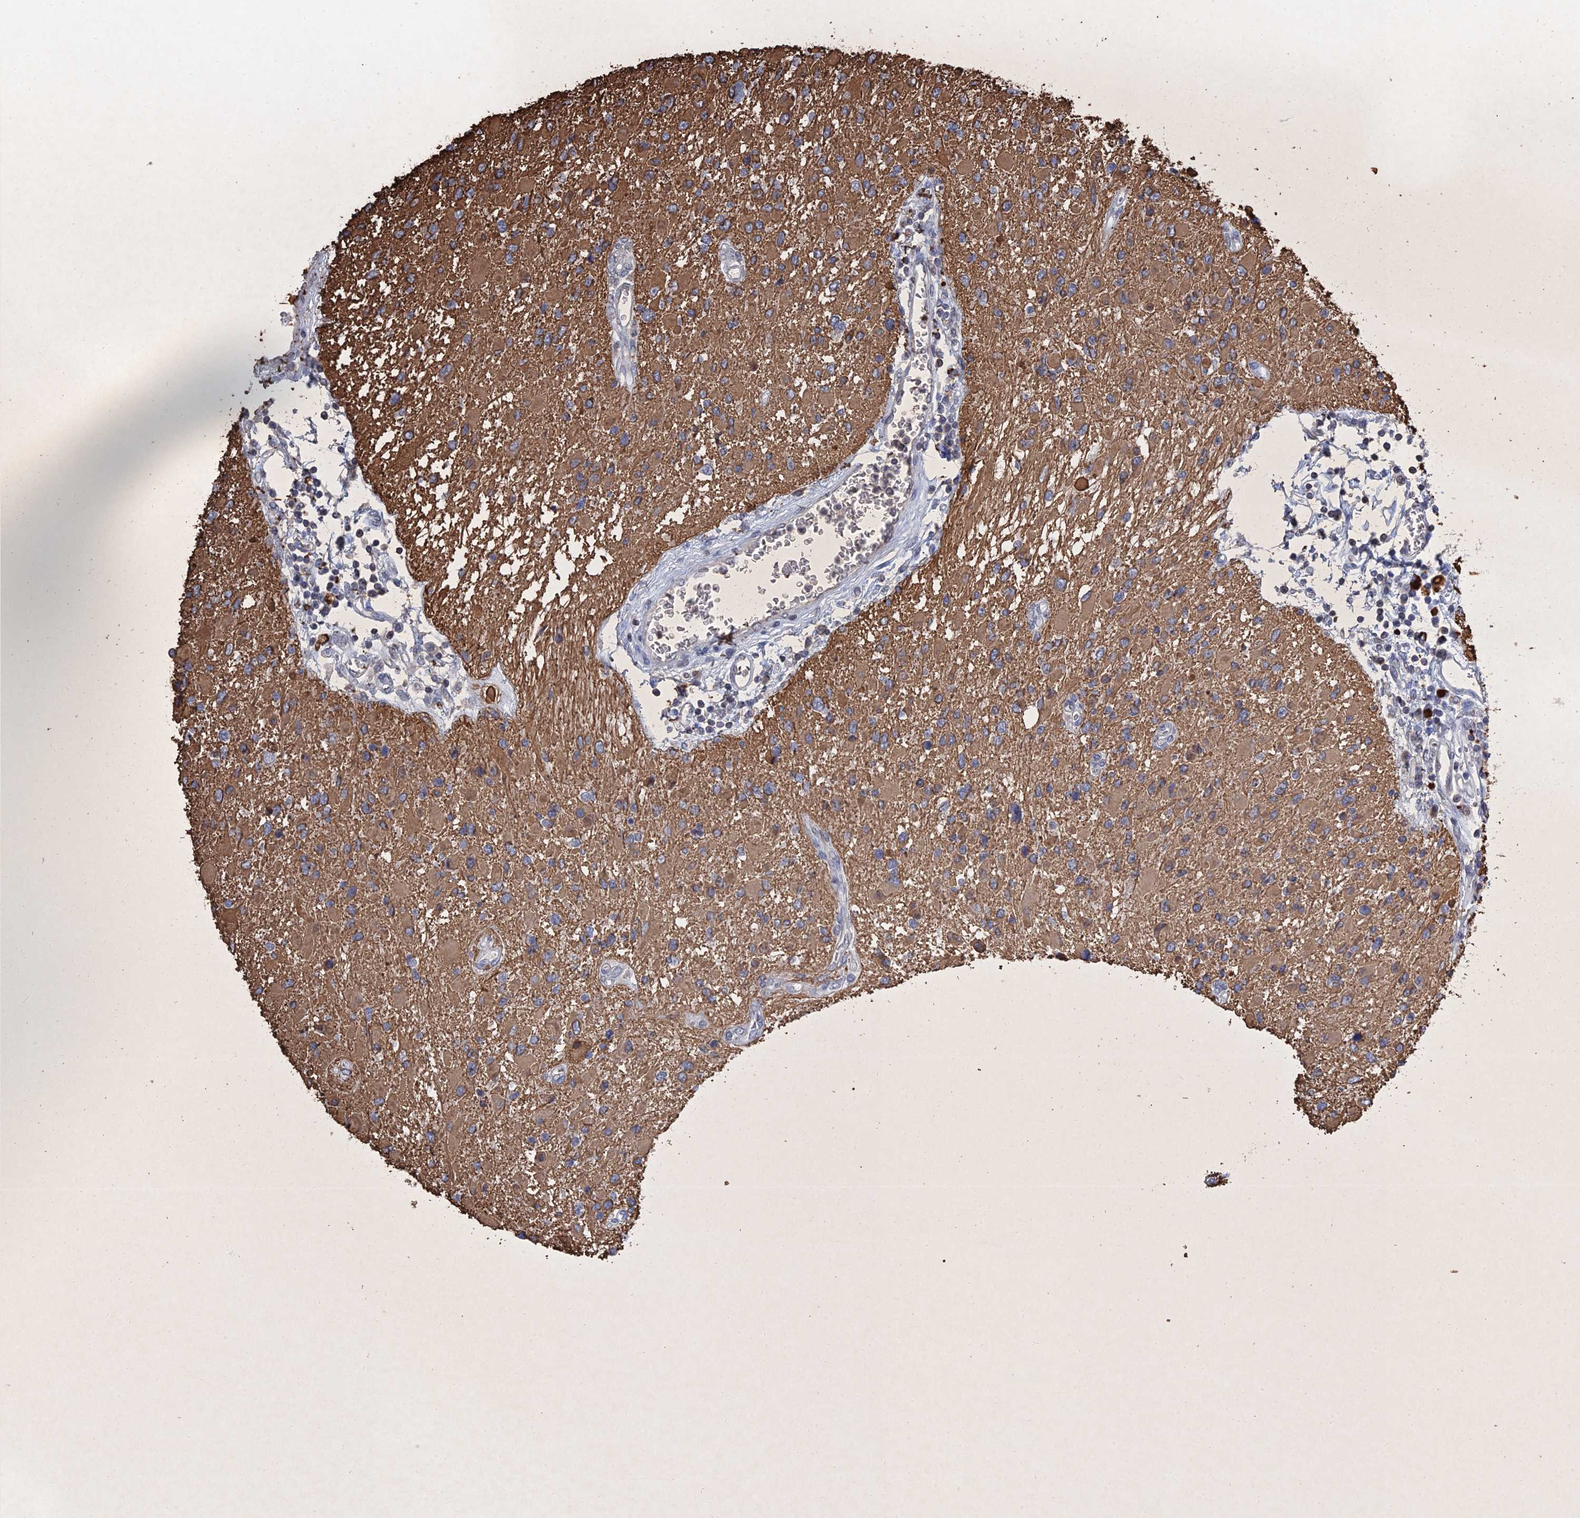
{"staining": {"intensity": "moderate", "quantity": "25%-75%", "location": "cytoplasmic/membranous"}, "tissue": "glioma", "cell_type": "Tumor cells", "image_type": "cancer", "snomed": [{"axis": "morphology", "description": "Glioma, malignant, High grade"}, {"axis": "topography", "description": "Brain"}], "caption": "A medium amount of moderate cytoplasmic/membranous staining is identified in approximately 25%-75% of tumor cells in glioma tissue. The staining is performed using DAB (3,3'-diaminobenzidine) brown chromogen to label protein expression. The nuclei are counter-stained blue using hematoxylin.", "gene": "GFAP", "patient": {"sex": "male", "age": 53}}